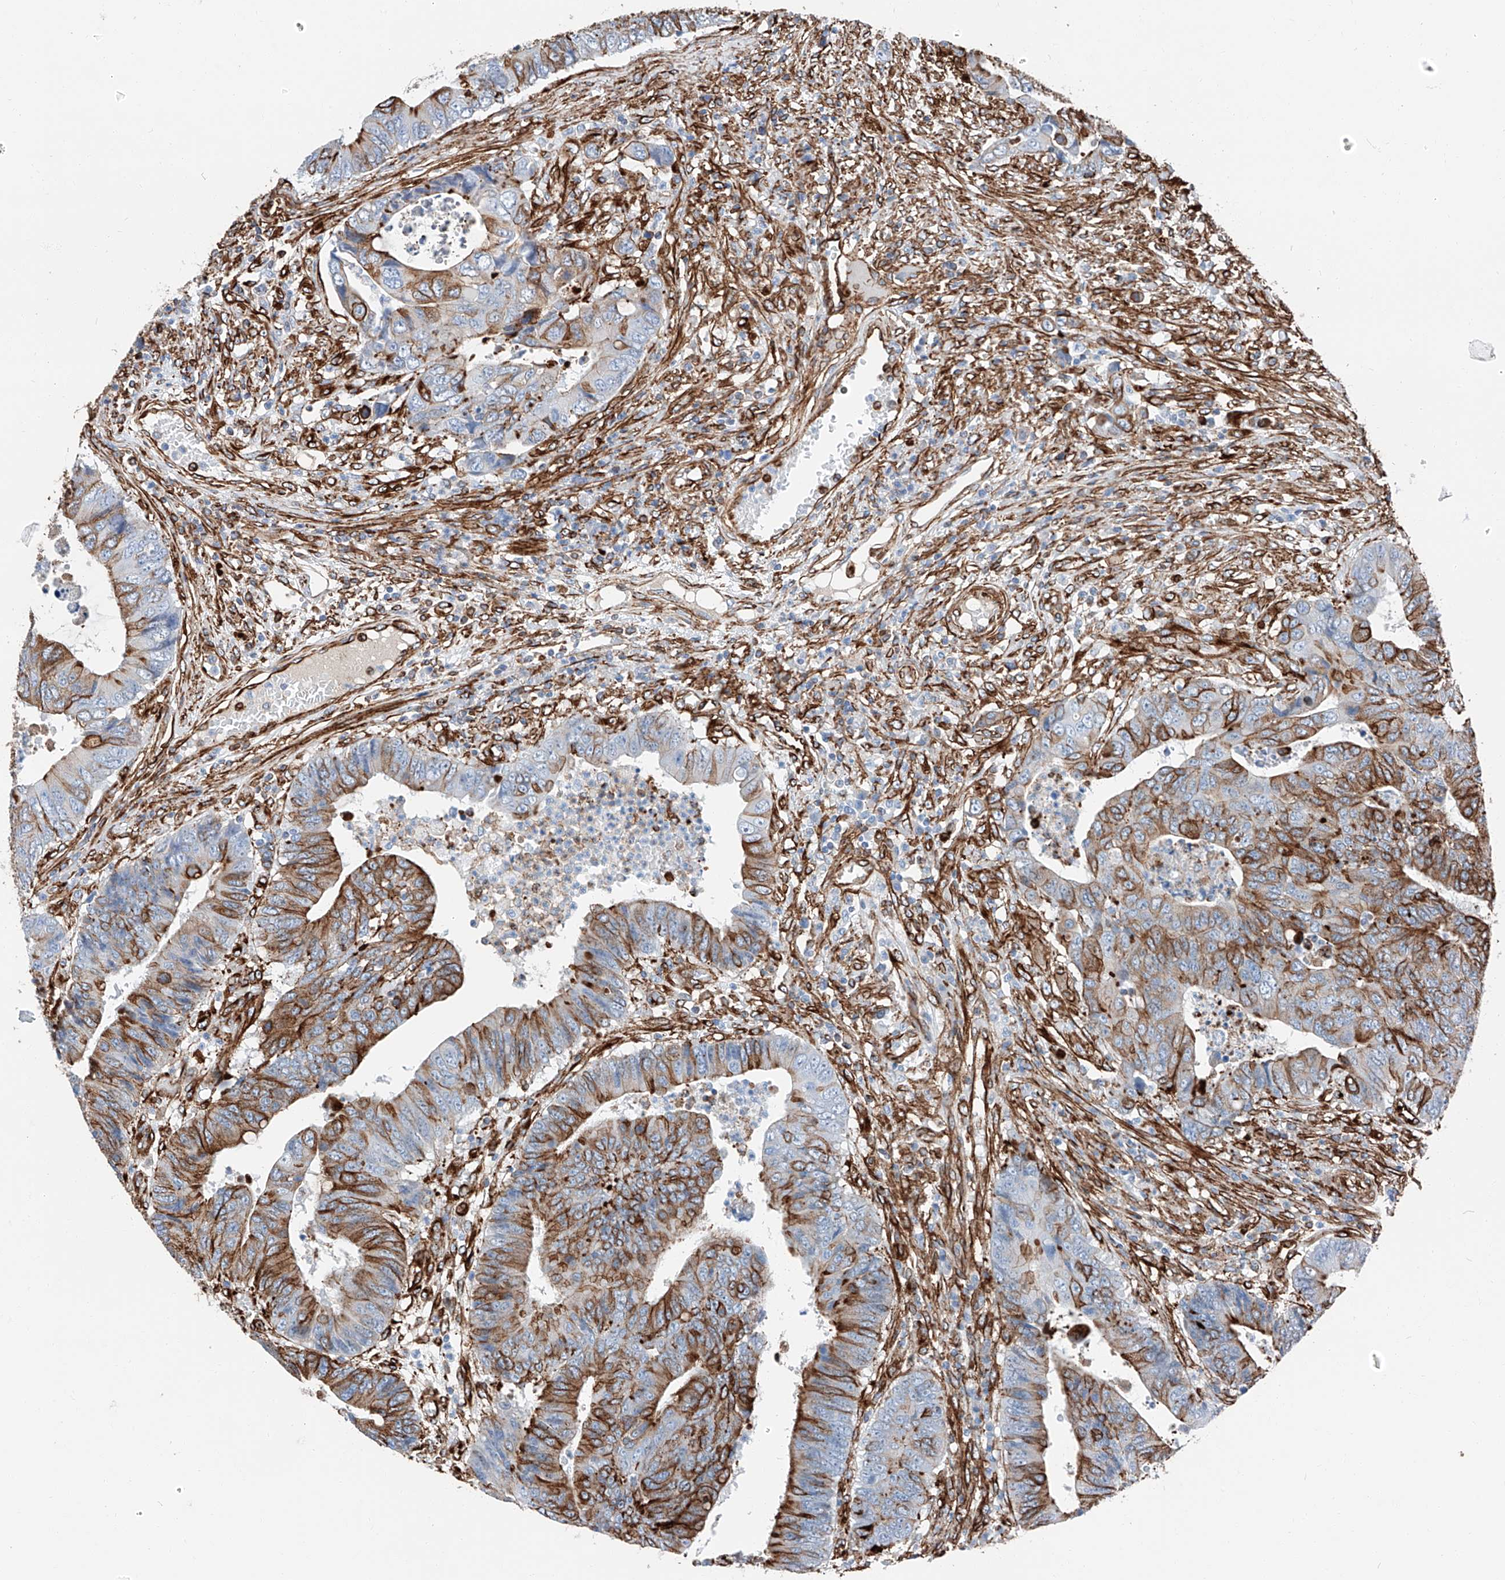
{"staining": {"intensity": "strong", "quantity": "25%-75%", "location": "cytoplasmic/membranous"}, "tissue": "colorectal cancer", "cell_type": "Tumor cells", "image_type": "cancer", "snomed": [{"axis": "morphology", "description": "Adenocarcinoma, NOS"}, {"axis": "topography", "description": "Rectum"}], "caption": "This is an image of immunohistochemistry staining of colorectal cancer (adenocarcinoma), which shows strong staining in the cytoplasmic/membranous of tumor cells.", "gene": "ZNF804A", "patient": {"sex": "male", "age": 84}}